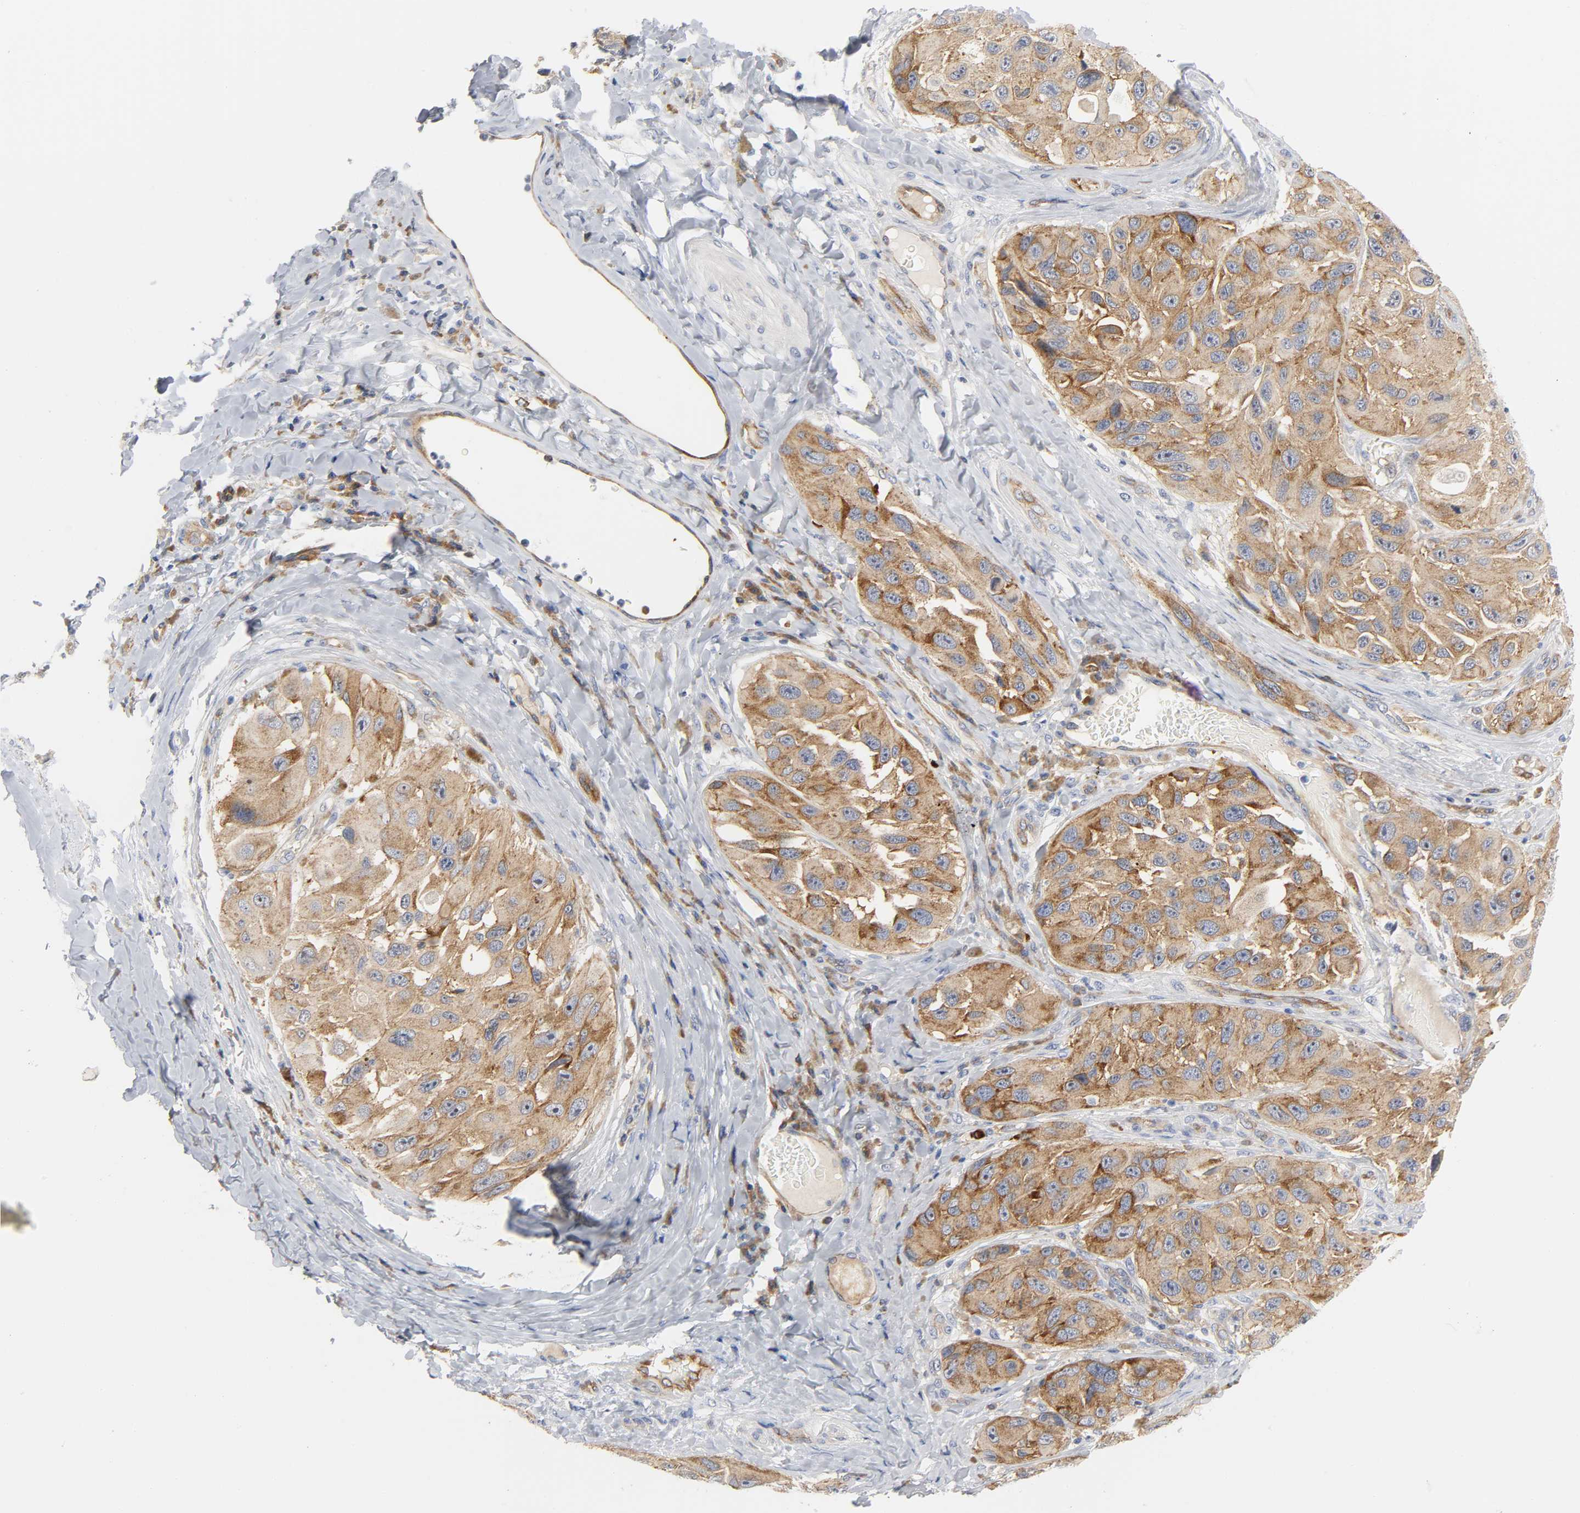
{"staining": {"intensity": "moderate", "quantity": ">75%", "location": "cytoplasmic/membranous"}, "tissue": "melanoma", "cell_type": "Tumor cells", "image_type": "cancer", "snomed": [{"axis": "morphology", "description": "Malignant melanoma, NOS"}, {"axis": "topography", "description": "Skin"}], "caption": "Immunohistochemistry photomicrograph of human melanoma stained for a protein (brown), which displays medium levels of moderate cytoplasmic/membranous staining in about >75% of tumor cells.", "gene": "CD2AP", "patient": {"sex": "female", "age": 73}}